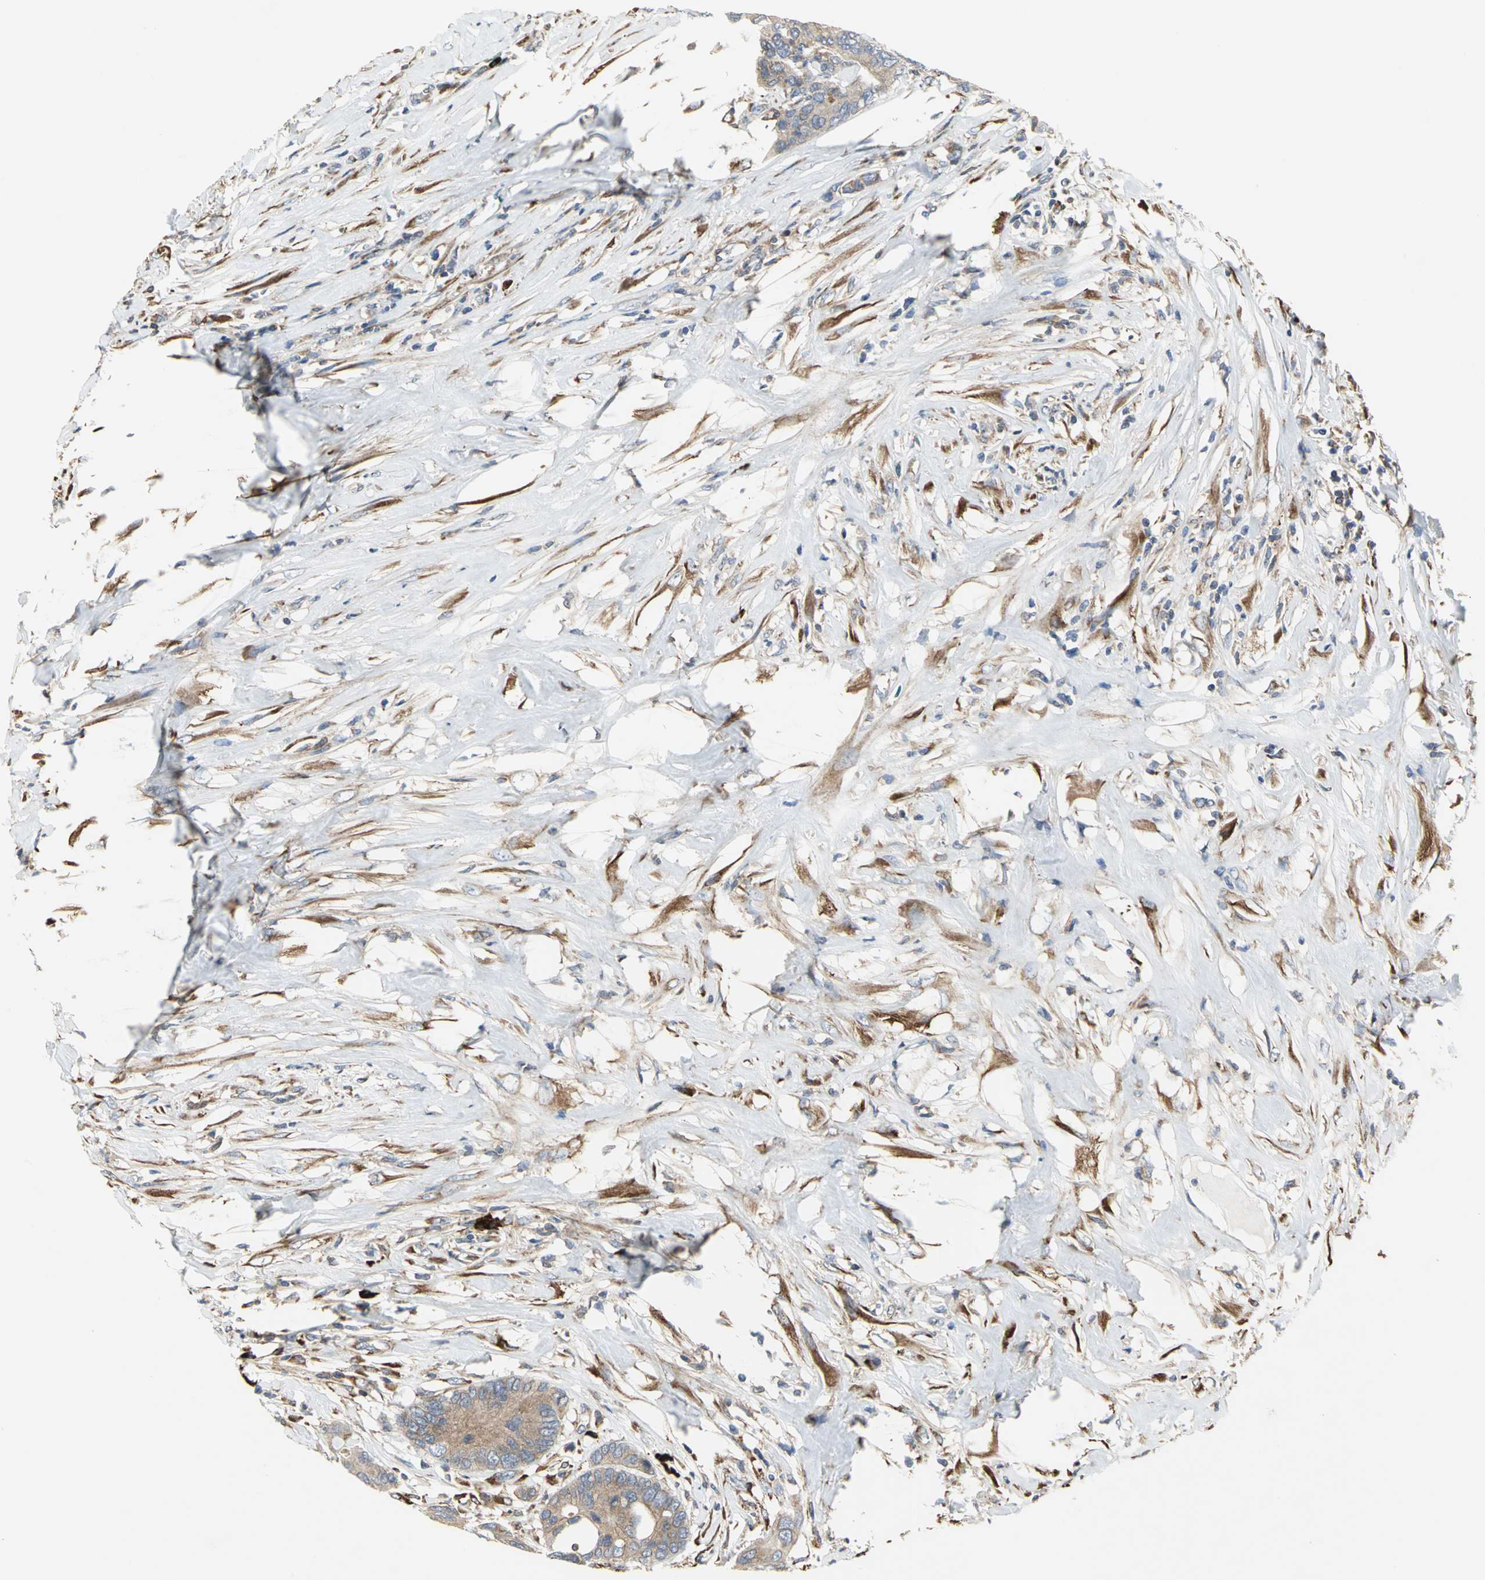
{"staining": {"intensity": "weak", "quantity": ">75%", "location": "cytoplasmic/membranous"}, "tissue": "colorectal cancer", "cell_type": "Tumor cells", "image_type": "cancer", "snomed": [{"axis": "morphology", "description": "Adenocarcinoma, NOS"}, {"axis": "topography", "description": "Rectum"}], "caption": "An image showing weak cytoplasmic/membranous expression in approximately >75% of tumor cells in colorectal cancer (adenocarcinoma), as visualized by brown immunohistochemical staining.", "gene": "SDF2L1", "patient": {"sex": "male", "age": 55}}